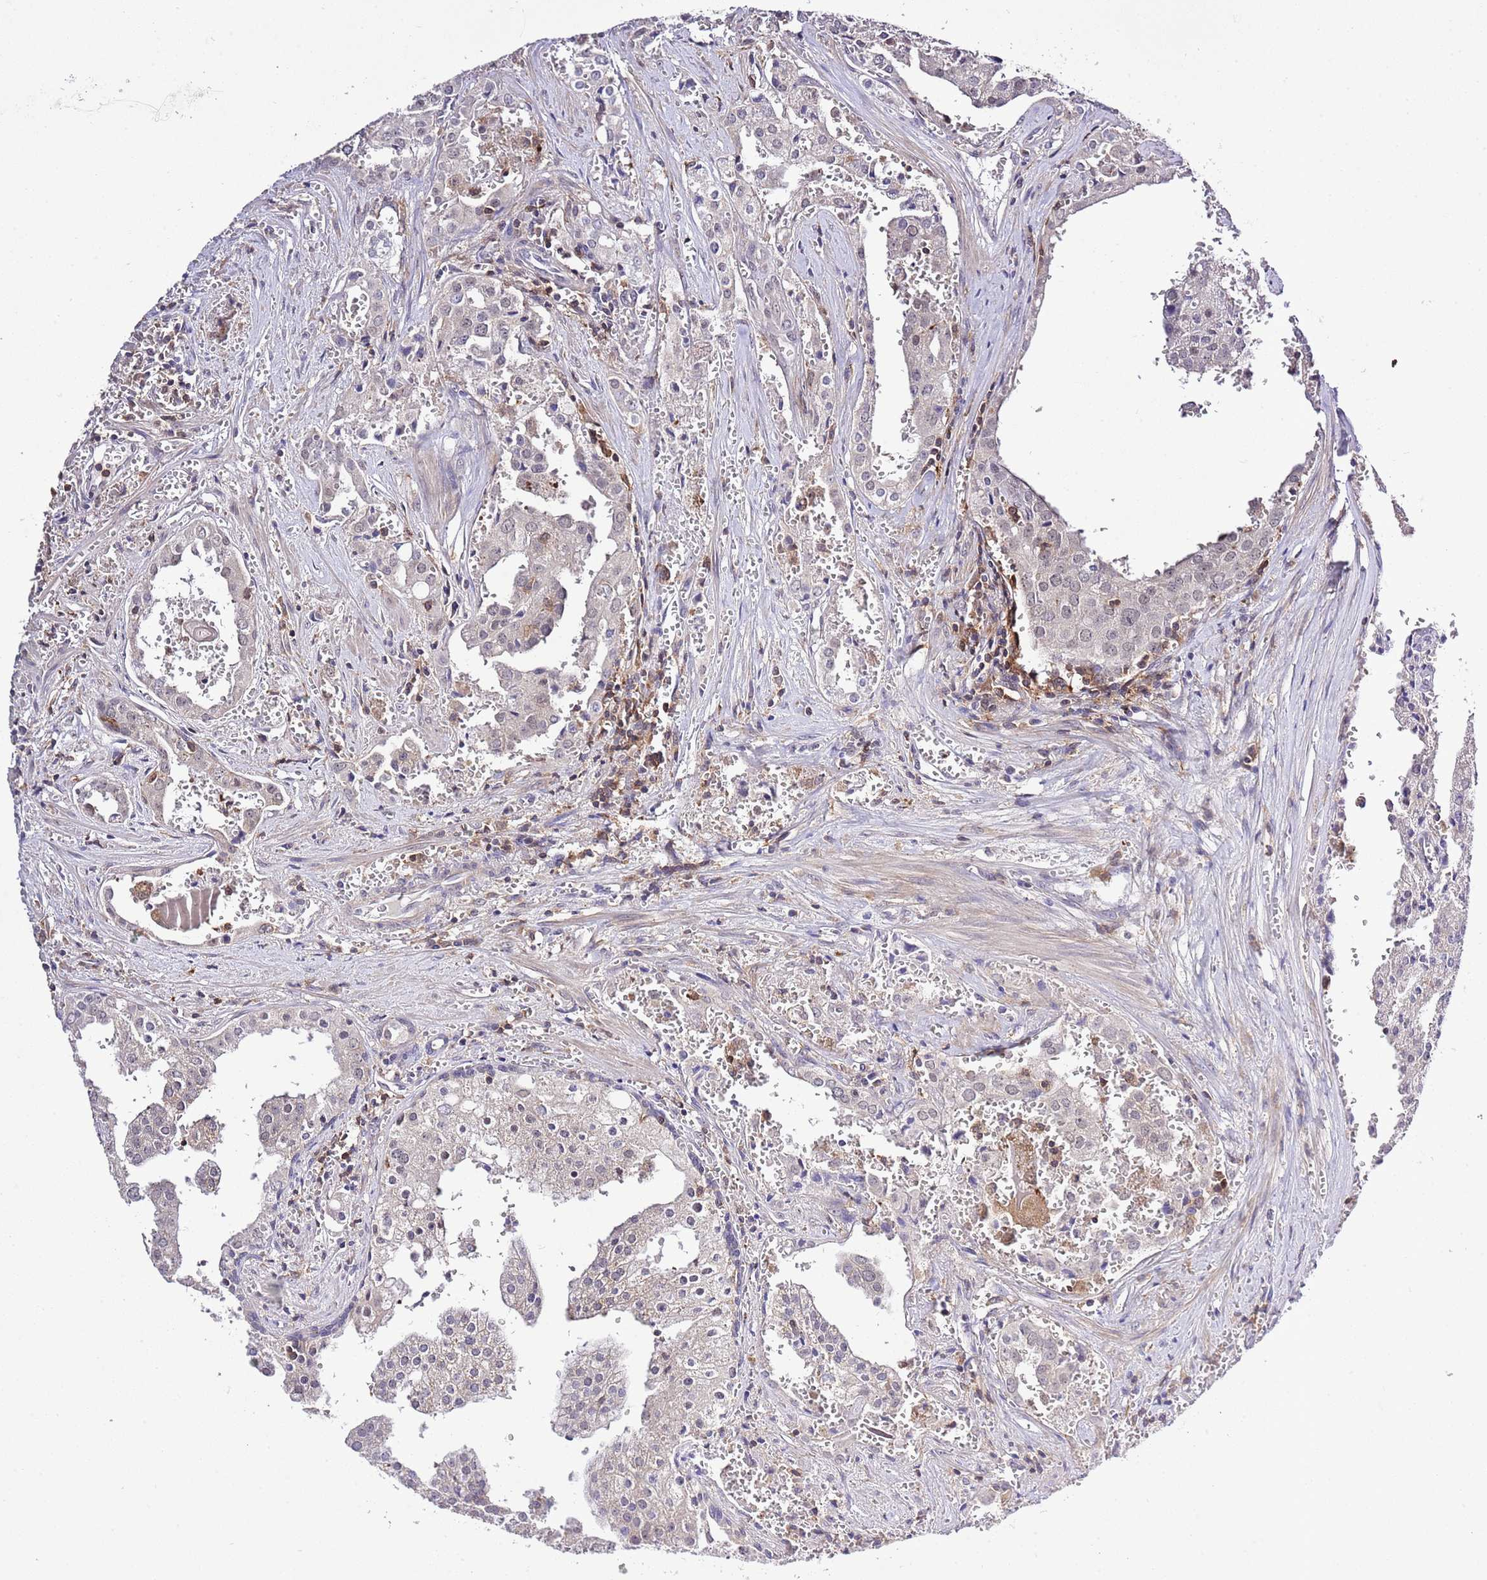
{"staining": {"intensity": "negative", "quantity": "none", "location": "none"}, "tissue": "prostate cancer", "cell_type": "Tumor cells", "image_type": "cancer", "snomed": [{"axis": "morphology", "description": "Adenocarcinoma, High grade"}, {"axis": "topography", "description": "Prostate"}], "caption": "Immunohistochemical staining of prostate cancer (adenocarcinoma (high-grade)) displays no significant positivity in tumor cells.", "gene": "EFHD1", "patient": {"sex": "male", "age": 68}}